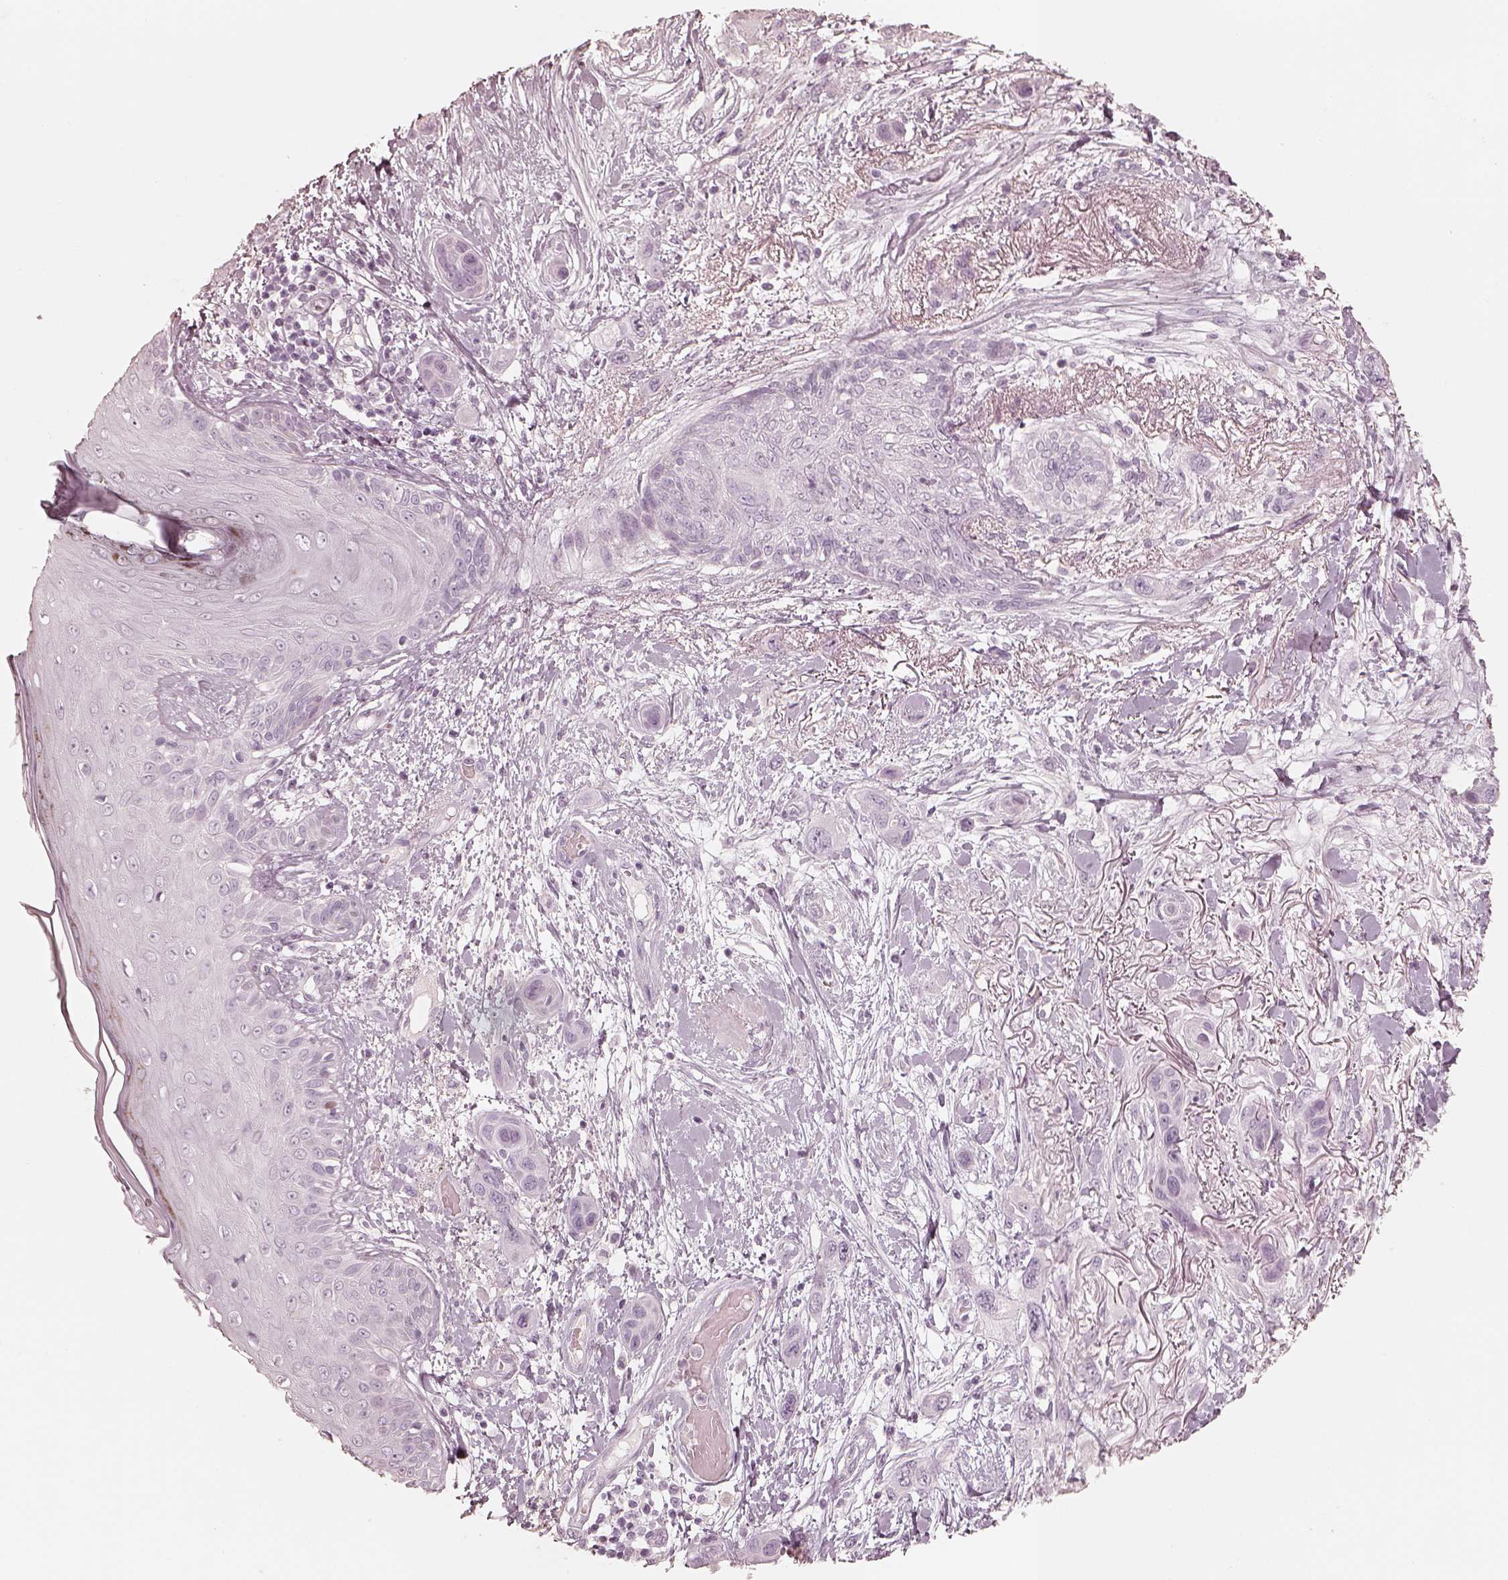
{"staining": {"intensity": "negative", "quantity": "none", "location": "none"}, "tissue": "skin cancer", "cell_type": "Tumor cells", "image_type": "cancer", "snomed": [{"axis": "morphology", "description": "Squamous cell carcinoma, NOS"}, {"axis": "topography", "description": "Skin"}], "caption": "High magnification brightfield microscopy of squamous cell carcinoma (skin) stained with DAB (3,3'-diaminobenzidine) (brown) and counterstained with hematoxylin (blue): tumor cells show no significant positivity. The staining was performed using DAB to visualize the protein expression in brown, while the nuclei were stained in blue with hematoxylin (Magnification: 20x).", "gene": "KRT82", "patient": {"sex": "male", "age": 79}}